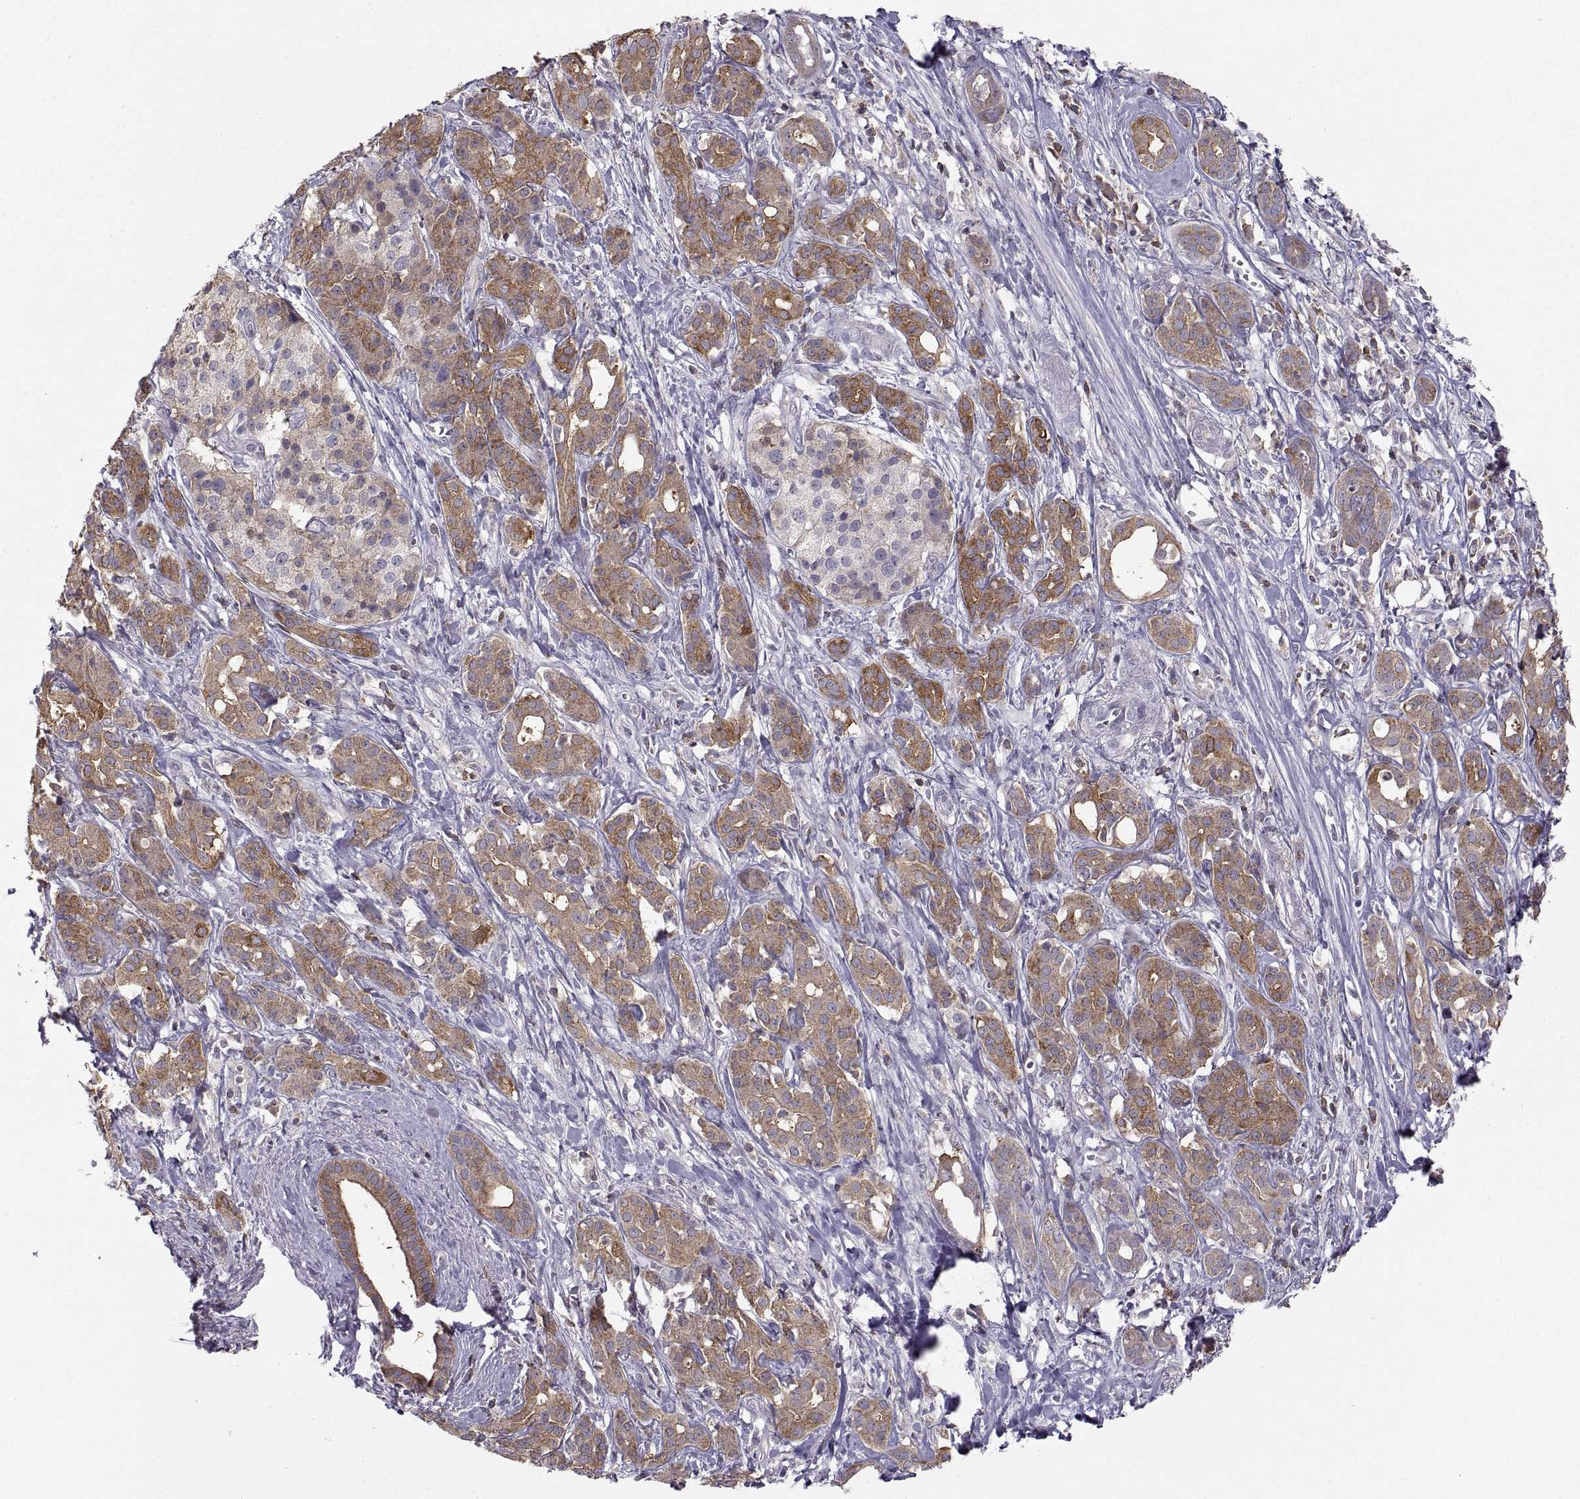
{"staining": {"intensity": "strong", "quantity": "<25%", "location": "cytoplasmic/membranous"}, "tissue": "pancreatic cancer", "cell_type": "Tumor cells", "image_type": "cancer", "snomed": [{"axis": "morphology", "description": "Adenocarcinoma, NOS"}, {"axis": "topography", "description": "Pancreas"}], "caption": "A photomicrograph showing strong cytoplasmic/membranous positivity in about <25% of tumor cells in adenocarcinoma (pancreatic), as visualized by brown immunohistochemical staining.", "gene": "EZR", "patient": {"sex": "male", "age": 61}}